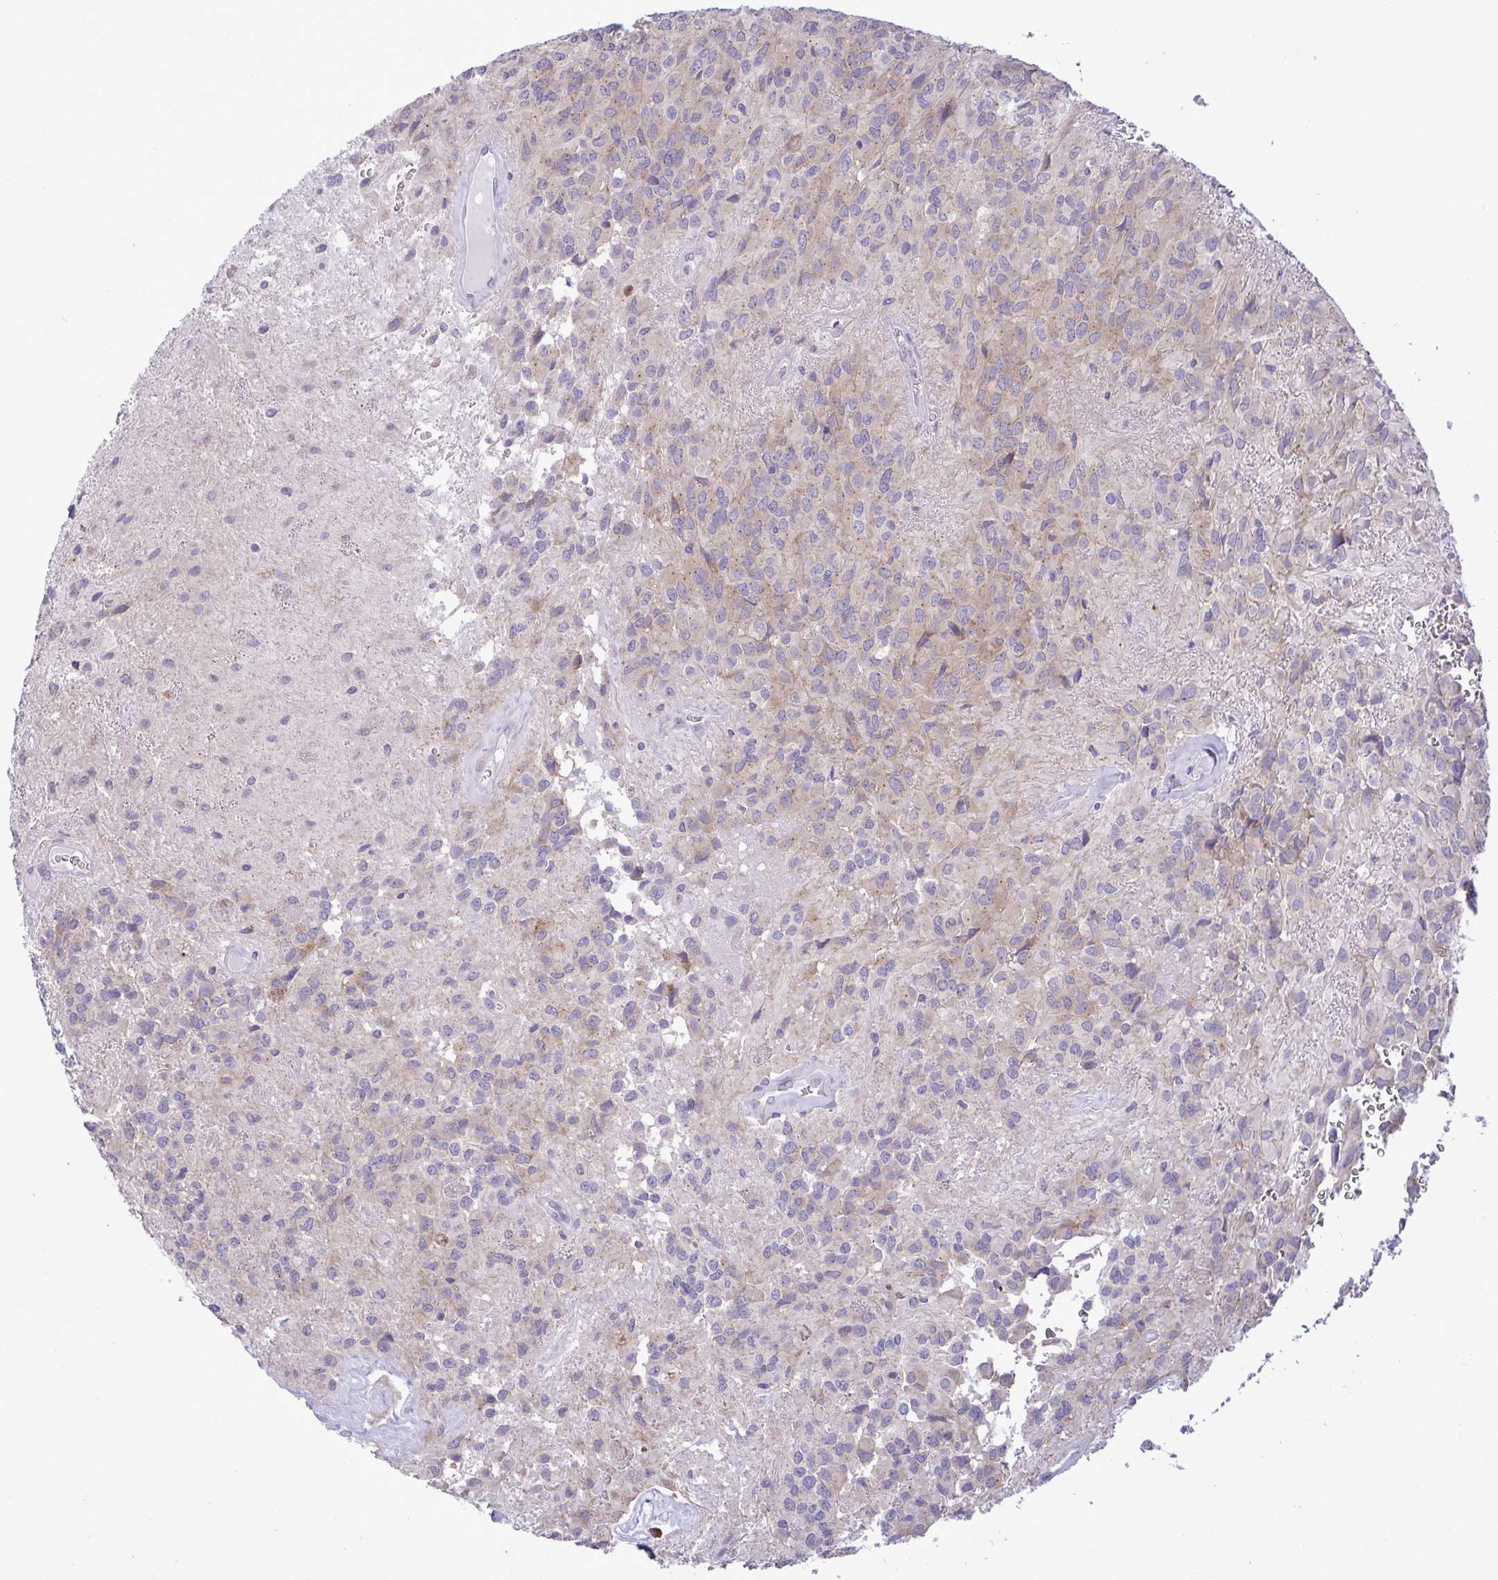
{"staining": {"intensity": "weak", "quantity": "25%-75%", "location": "cytoplasmic/membranous"}, "tissue": "glioma", "cell_type": "Tumor cells", "image_type": "cancer", "snomed": [{"axis": "morphology", "description": "Glioma, malignant, Low grade"}, {"axis": "topography", "description": "Brain"}], "caption": "Immunohistochemical staining of human glioma reveals weak cytoplasmic/membranous protein expression in approximately 25%-75% of tumor cells.", "gene": "TMEM41A", "patient": {"sex": "male", "age": 56}}